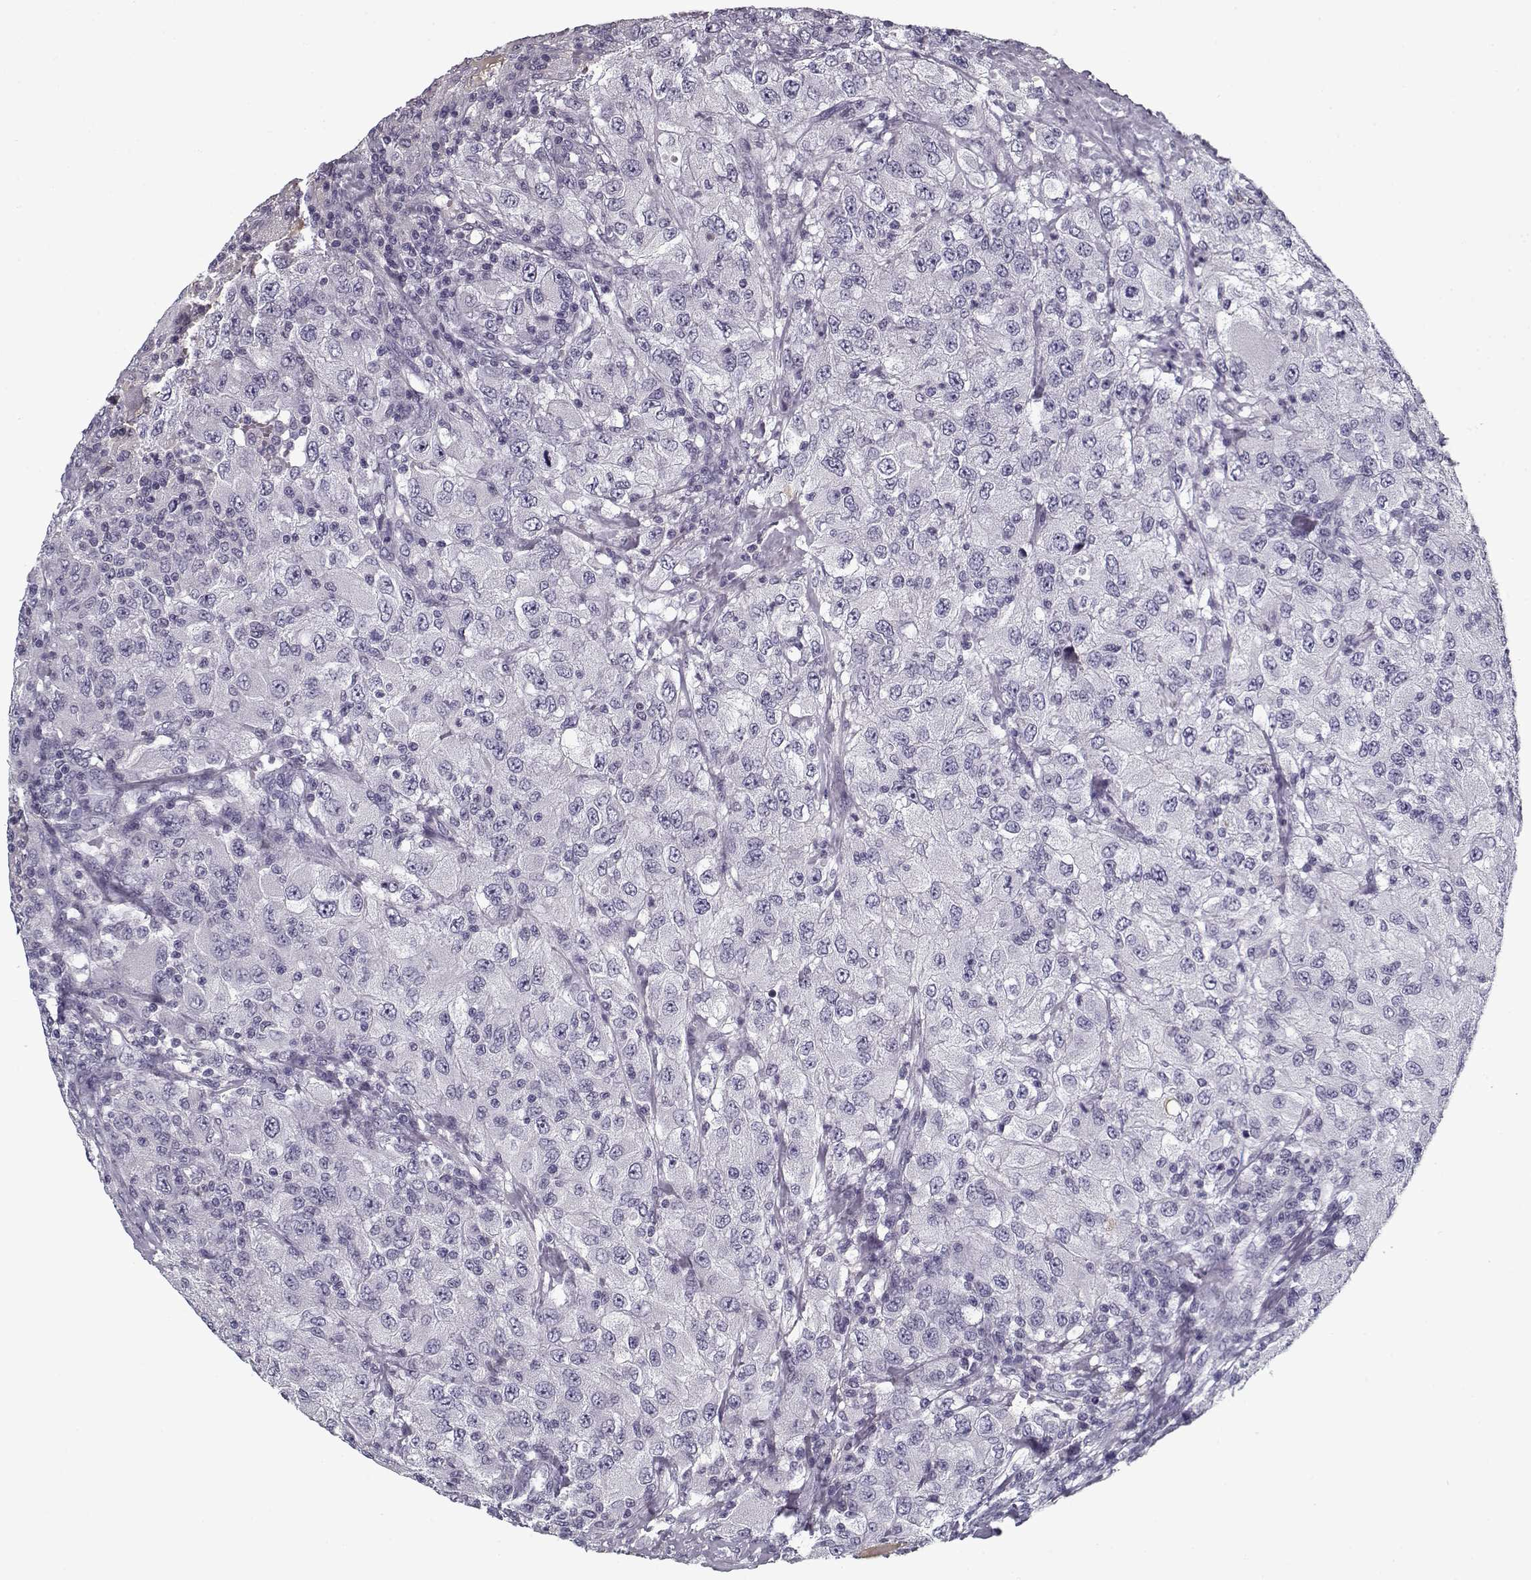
{"staining": {"intensity": "negative", "quantity": "none", "location": "none"}, "tissue": "renal cancer", "cell_type": "Tumor cells", "image_type": "cancer", "snomed": [{"axis": "morphology", "description": "Adenocarcinoma, NOS"}, {"axis": "topography", "description": "Kidney"}], "caption": "DAB immunohistochemical staining of human renal cancer reveals no significant staining in tumor cells. (Brightfield microscopy of DAB (3,3'-diaminobenzidine) IHC at high magnification).", "gene": "SPACA9", "patient": {"sex": "female", "age": 67}}